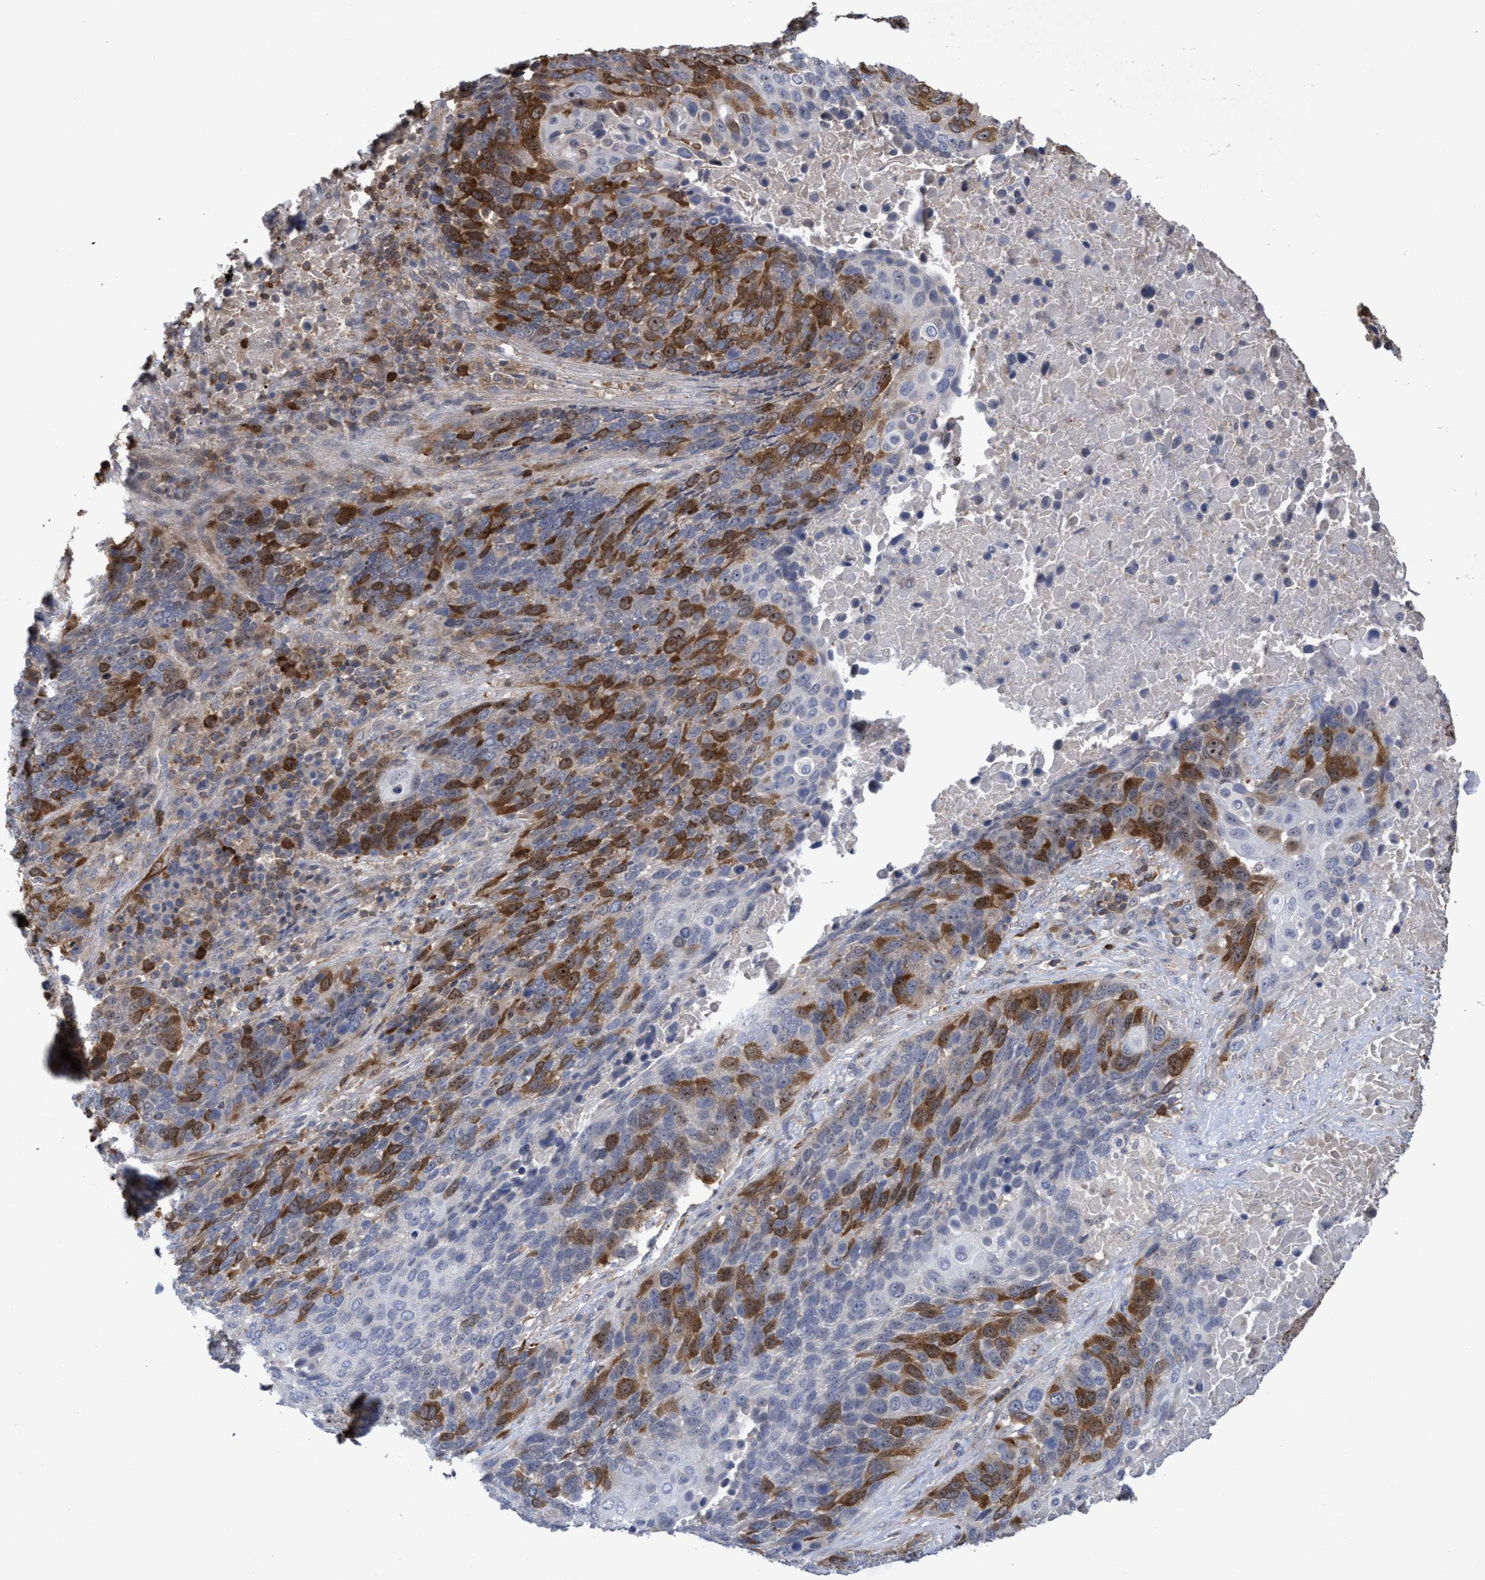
{"staining": {"intensity": "moderate", "quantity": "25%-75%", "location": "cytoplasmic/membranous,nuclear"}, "tissue": "lung cancer", "cell_type": "Tumor cells", "image_type": "cancer", "snomed": [{"axis": "morphology", "description": "Squamous cell carcinoma, NOS"}, {"axis": "topography", "description": "Lung"}], "caption": "An image showing moderate cytoplasmic/membranous and nuclear positivity in about 25%-75% of tumor cells in lung cancer, as visualized by brown immunohistochemical staining.", "gene": "SLBP", "patient": {"sex": "male", "age": 66}}